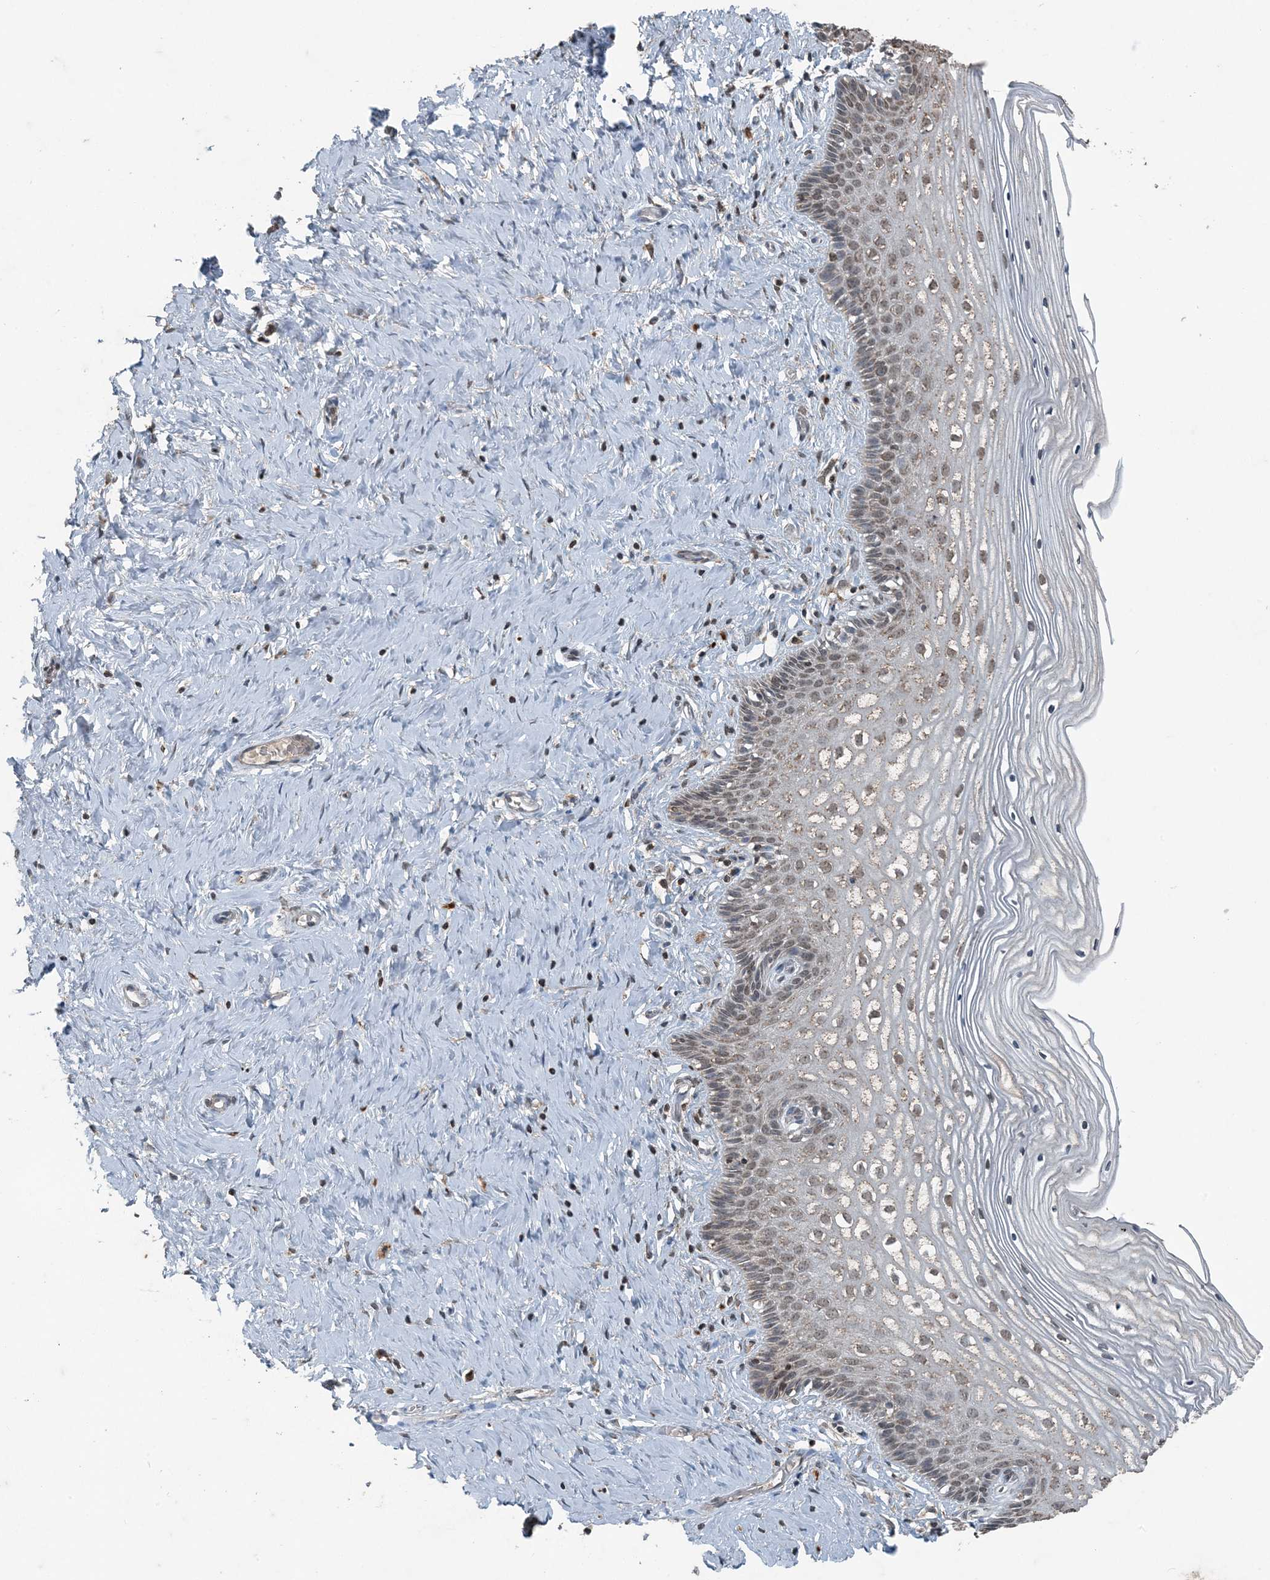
{"staining": {"intensity": "weak", "quantity": "25%-75%", "location": "cytoplasmic/membranous,nuclear"}, "tissue": "cervix", "cell_type": "Glandular cells", "image_type": "normal", "snomed": [{"axis": "morphology", "description": "Normal tissue, NOS"}, {"axis": "topography", "description": "Cervix"}], "caption": "The immunohistochemical stain shows weak cytoplasmic/membranous,nuclear positivity in glandular cells of normal cervix. (DAB IHC with brightfield microscopy, high magnification).", "gene": "GNL1", "patient": {"sex": "female", "age": 33}}